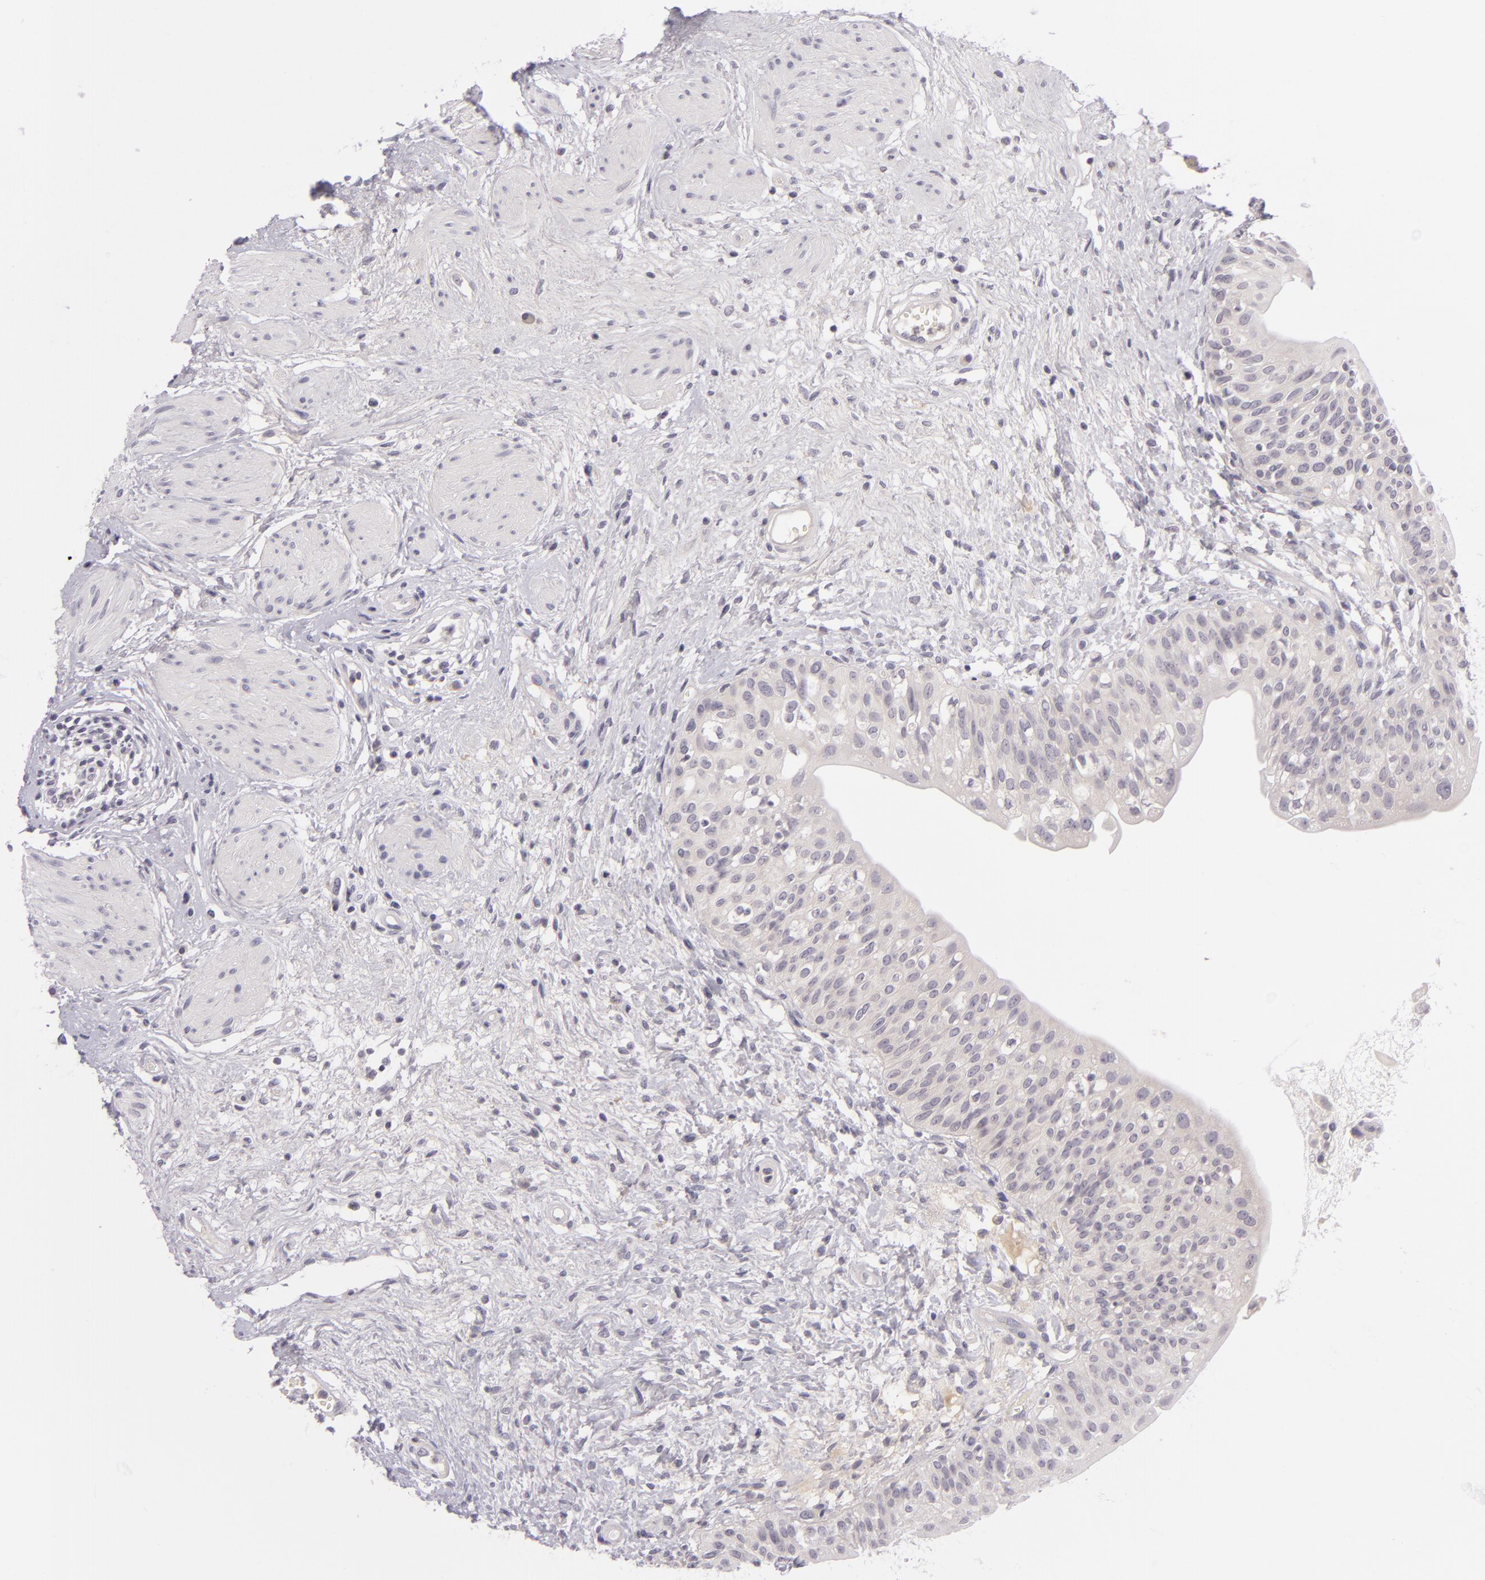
{"staining": {"intensity": "negative", "quantity": "none", "location": "none"}, "tissue": "urinary bladder", "cell_type": "Urothelial cells", "image_type": "normal", "snomed": [{"axis": "morphology", "description": "Normal tissue, NOS"}, {"axis": "topography", "description": "Urinary bladder"}], "caption": "Benign urinary bladder was stained to show a protein in brown. There is no significant expression in urothelial cells.", "gene": "DAG1", "patient": {"sex": "female", "age": 55}}